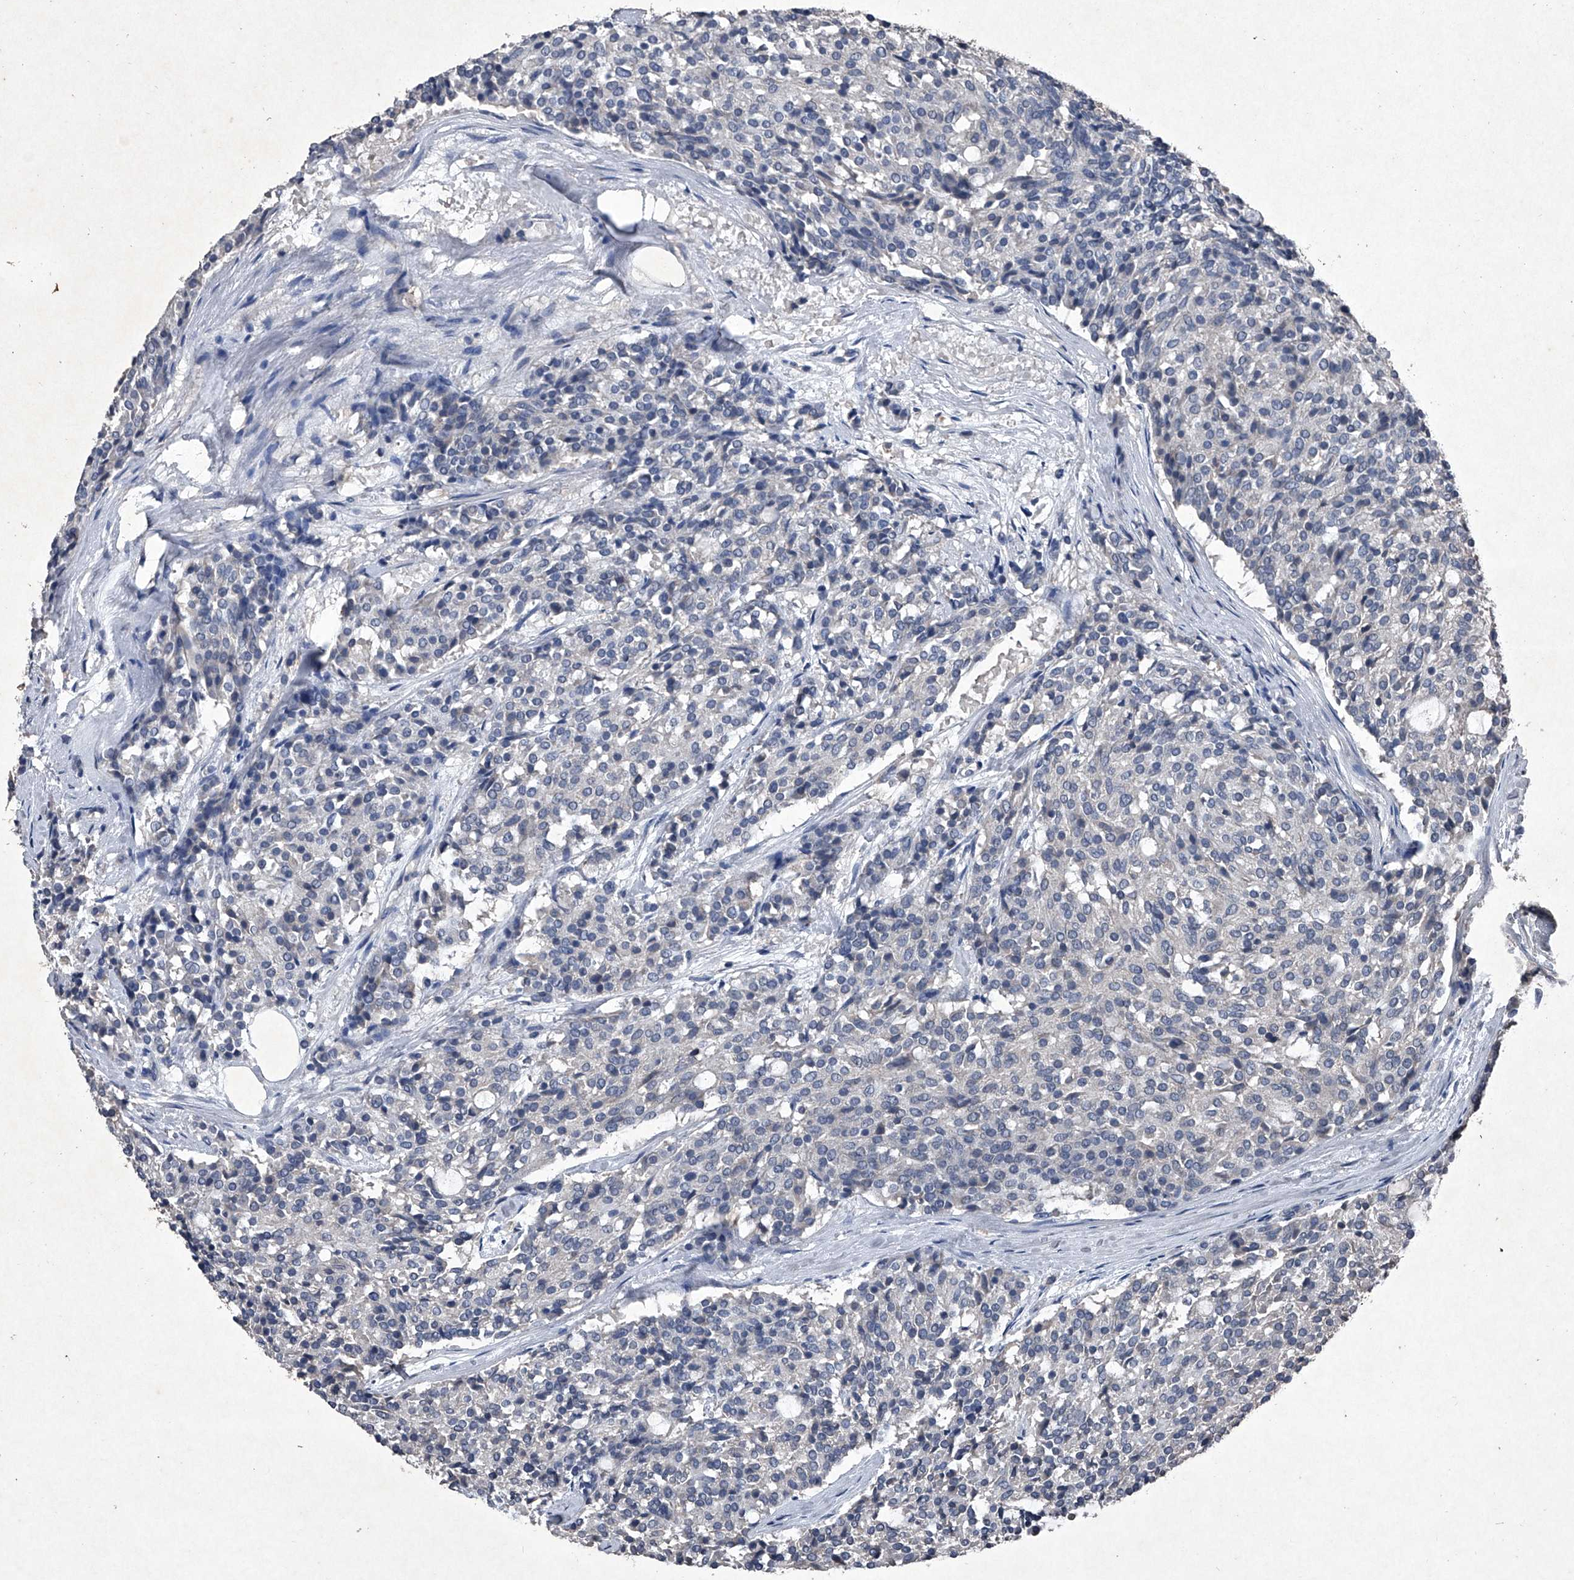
{"staining": {"intensity": "negative", "quantity": "none", "location": "none"}, "tissue": "carcinoid", "cell_type": "Tumor cells", "image_type": "cancer", "snomed": [{"axis": "morphology", "description": "Carcinoid, malignant, NOS"}, {"axis": "topography", "description": "Pancreas"}], "caption": "Tumor cells show no significant staining in malignant carcinoid. The staining is performed using DAB (3,3'-diaminobenzidine) brown chromogen with nuclei counter-stained in using hematoxylin.", "gene": "MAPKAP1", "patient": {"sex": "female", "age": 54}}